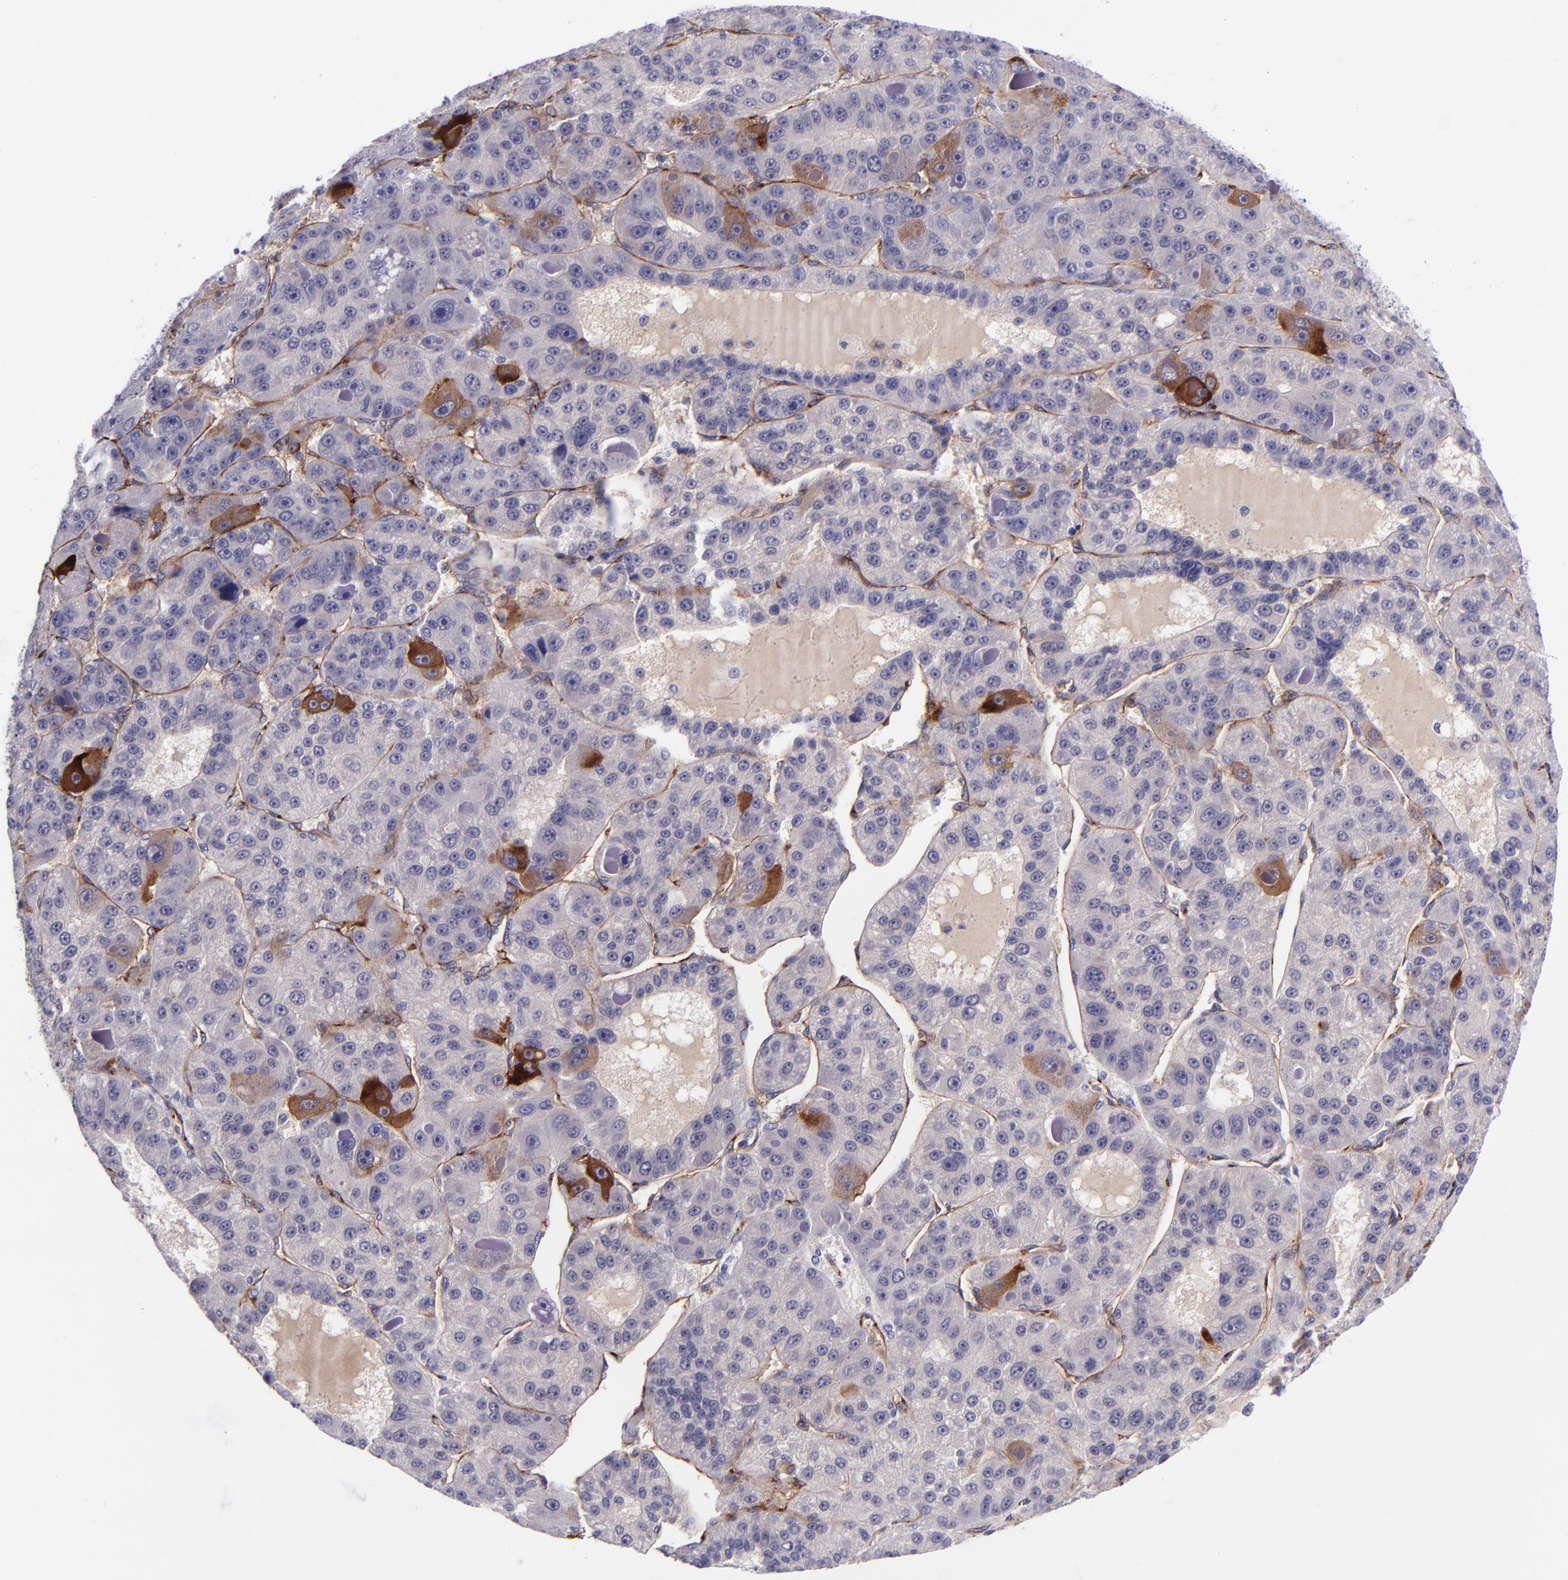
{"staining": {"intensity": "negative", "quantity": "none", "location": "none"}, "tissue": "liver cancer", "cell_type": "Tumor cells", "image_type": "cancer", "snomed": [{"axis": "morphology", "description": "Carcinoma, Hepatocellular, NOS"}, {"axis": "topography", "description": "Liver"}], "caption": "This is an immunohistochemistry histopathology image of liver cancer. There is no staining in tumor cells.", "gene": "NOS3", "patient": {"sex": "male", "age": 76}}